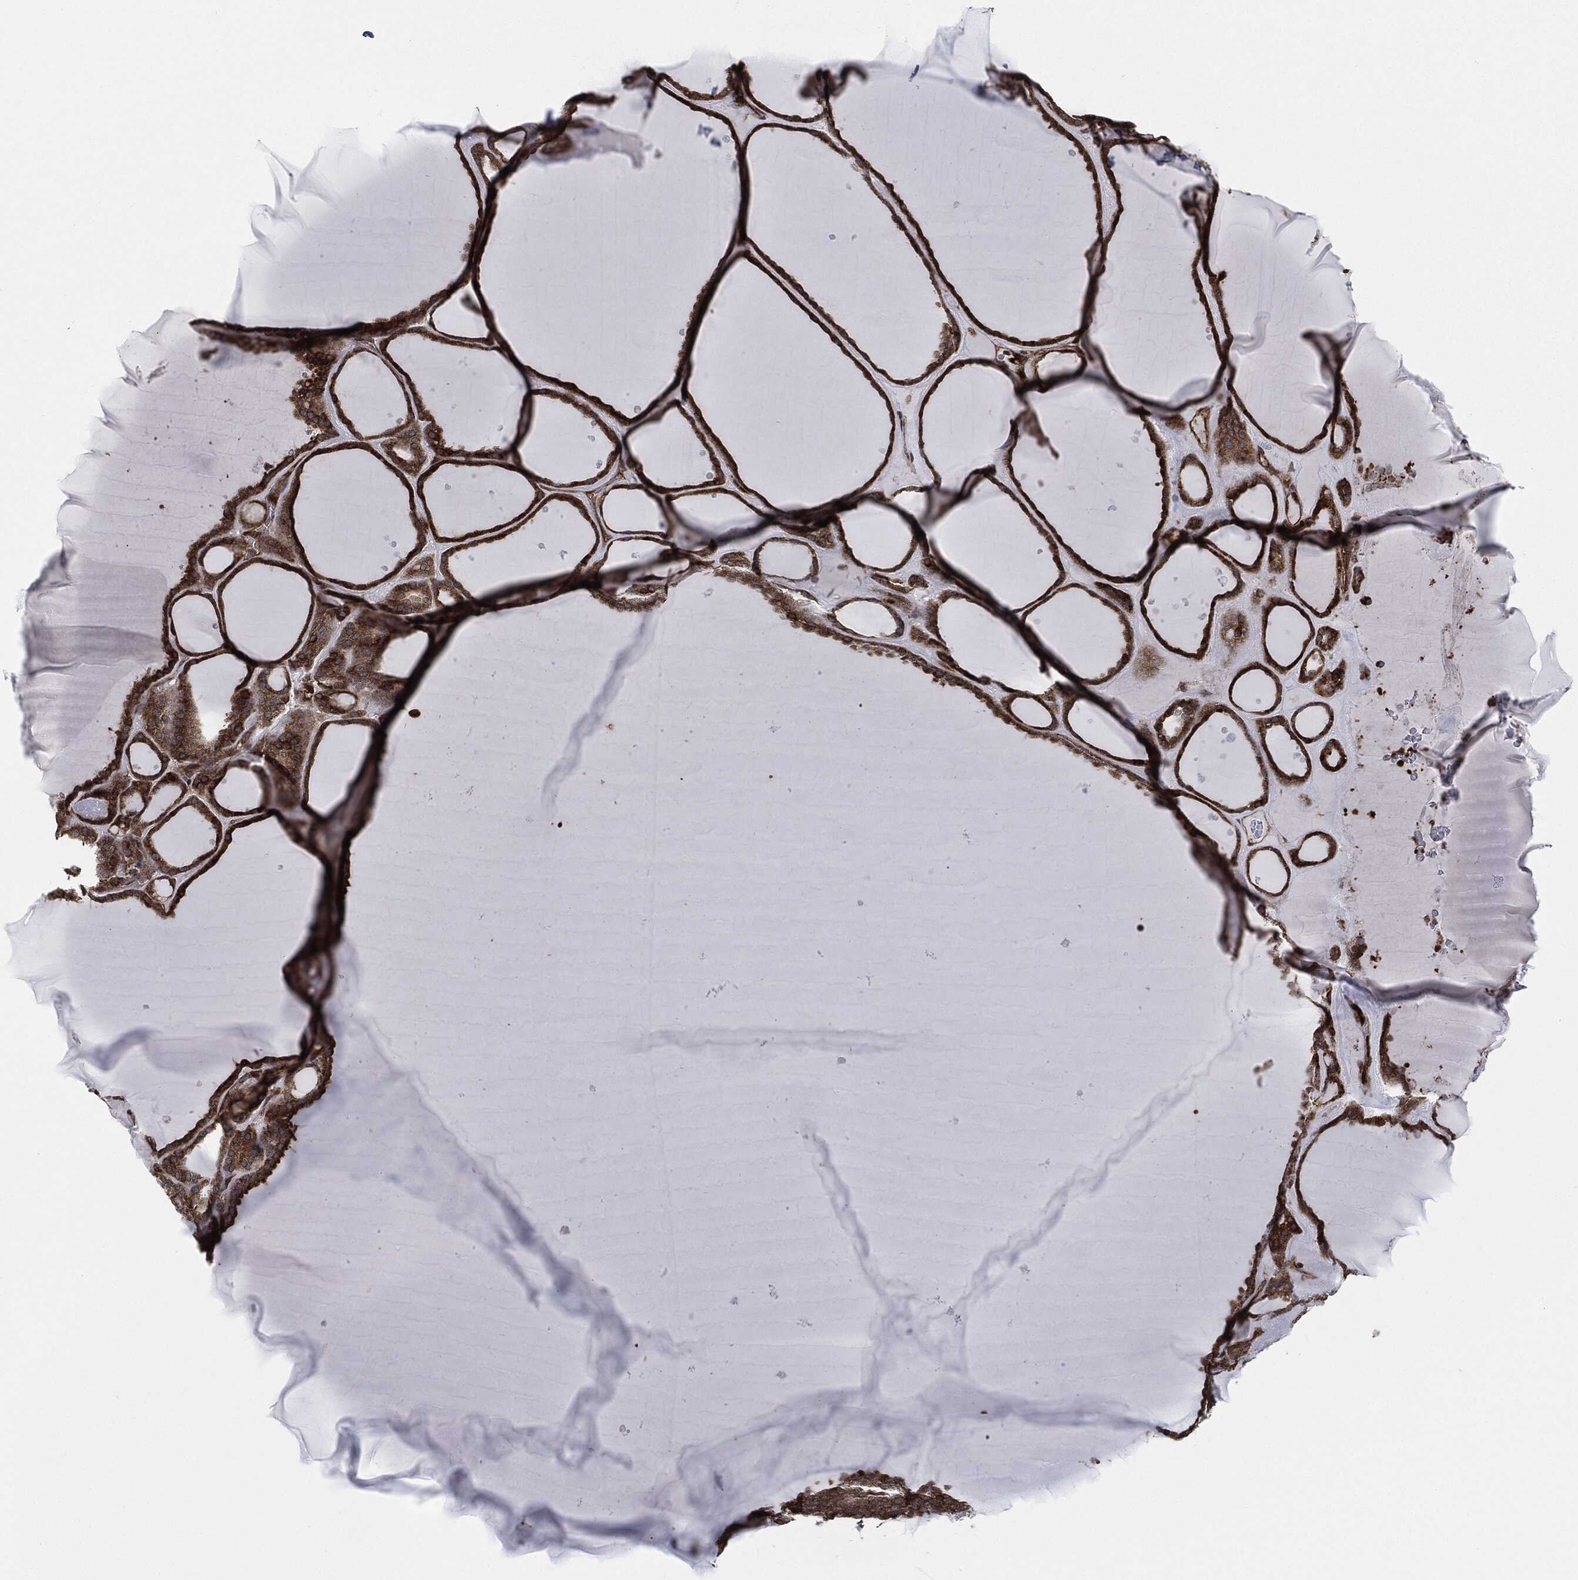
{"staining": {"intensity": "strong", "quantity": ">75%", "location": "cytoplasmic/membranous"}, "tissue": "thyroid gland", "cell_type": "Glandular cells", "image_type": "normal", "snomed": [{"axis": "morphology", "description": "Normal tissue, NOS"}, {"axis": "topography", "description": "Thyroid gland"}], "caption": "A high amount of strong cytoplasmic/membranous expression is seen in approximately >75% of glandular cells in benign thyroid gland. The staining is performed using DAB (3,3'-diaminobenzidine) brown chromogen to label protein expression. The nuclei are counter-stained blue using hematoxylin.", "gene": "HRAS", "patient": {"sex": "male", "age": 63}}